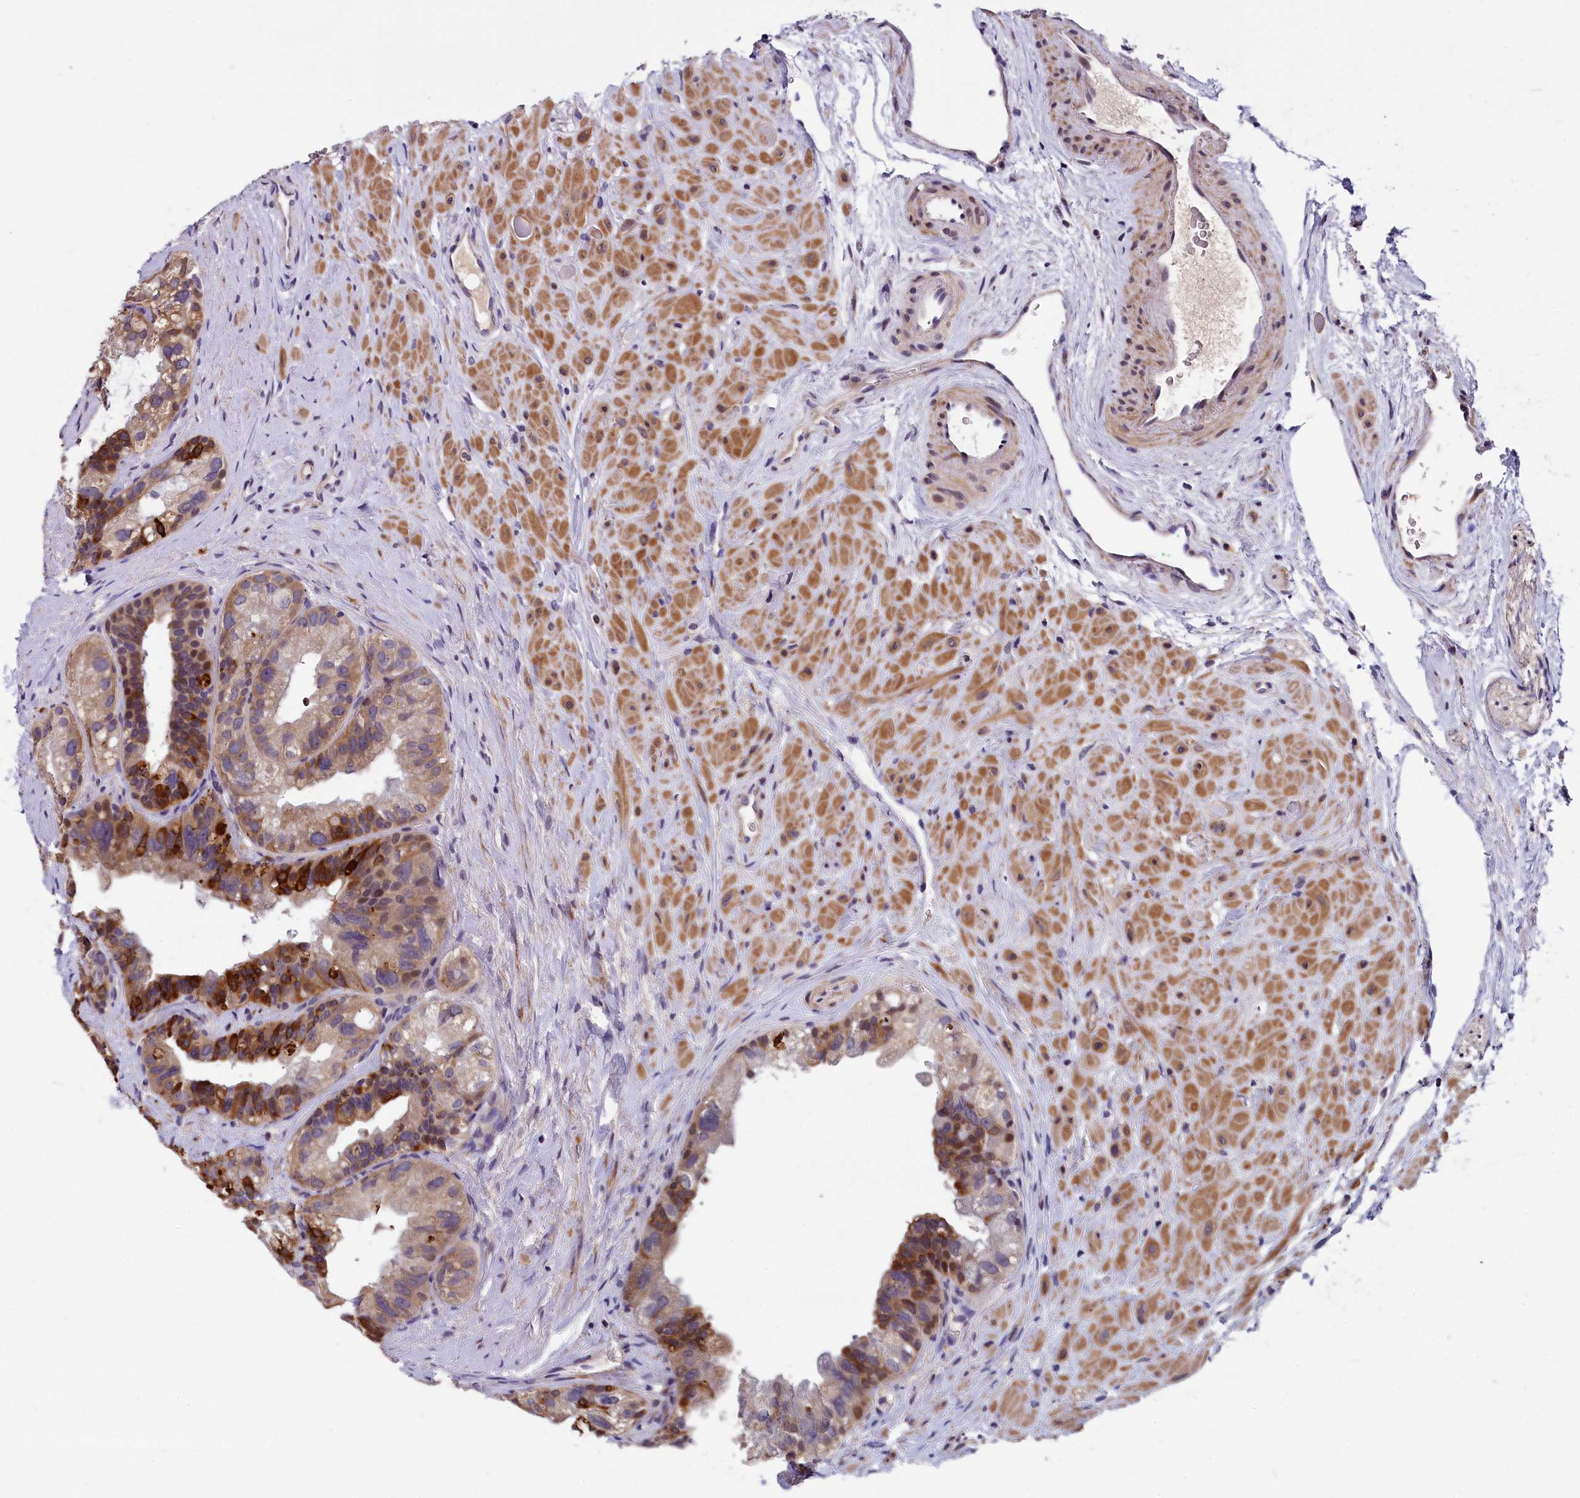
{"staining": {"intensity": "strong", "quantity": "25%-75%", "location": "cytoplasmic/membranous"}, "tissue": "prostate cancer", "cell_type": "Tumor cells", "image_type": "cancer", "snomed": [{"axis": "morphology", "description": "Normal tissue, NOS"}, {"axis": "morphology", "description": "Adenocarcinoma, Low grade"}, {"axis": "topography", "description": "Prostate"}], "caption": "Prostate cancer stained with a protein marker displays strong staining in tumor cells.", "gene": "SLC39A6", "patient": {"sex": "male", "age": 72}}